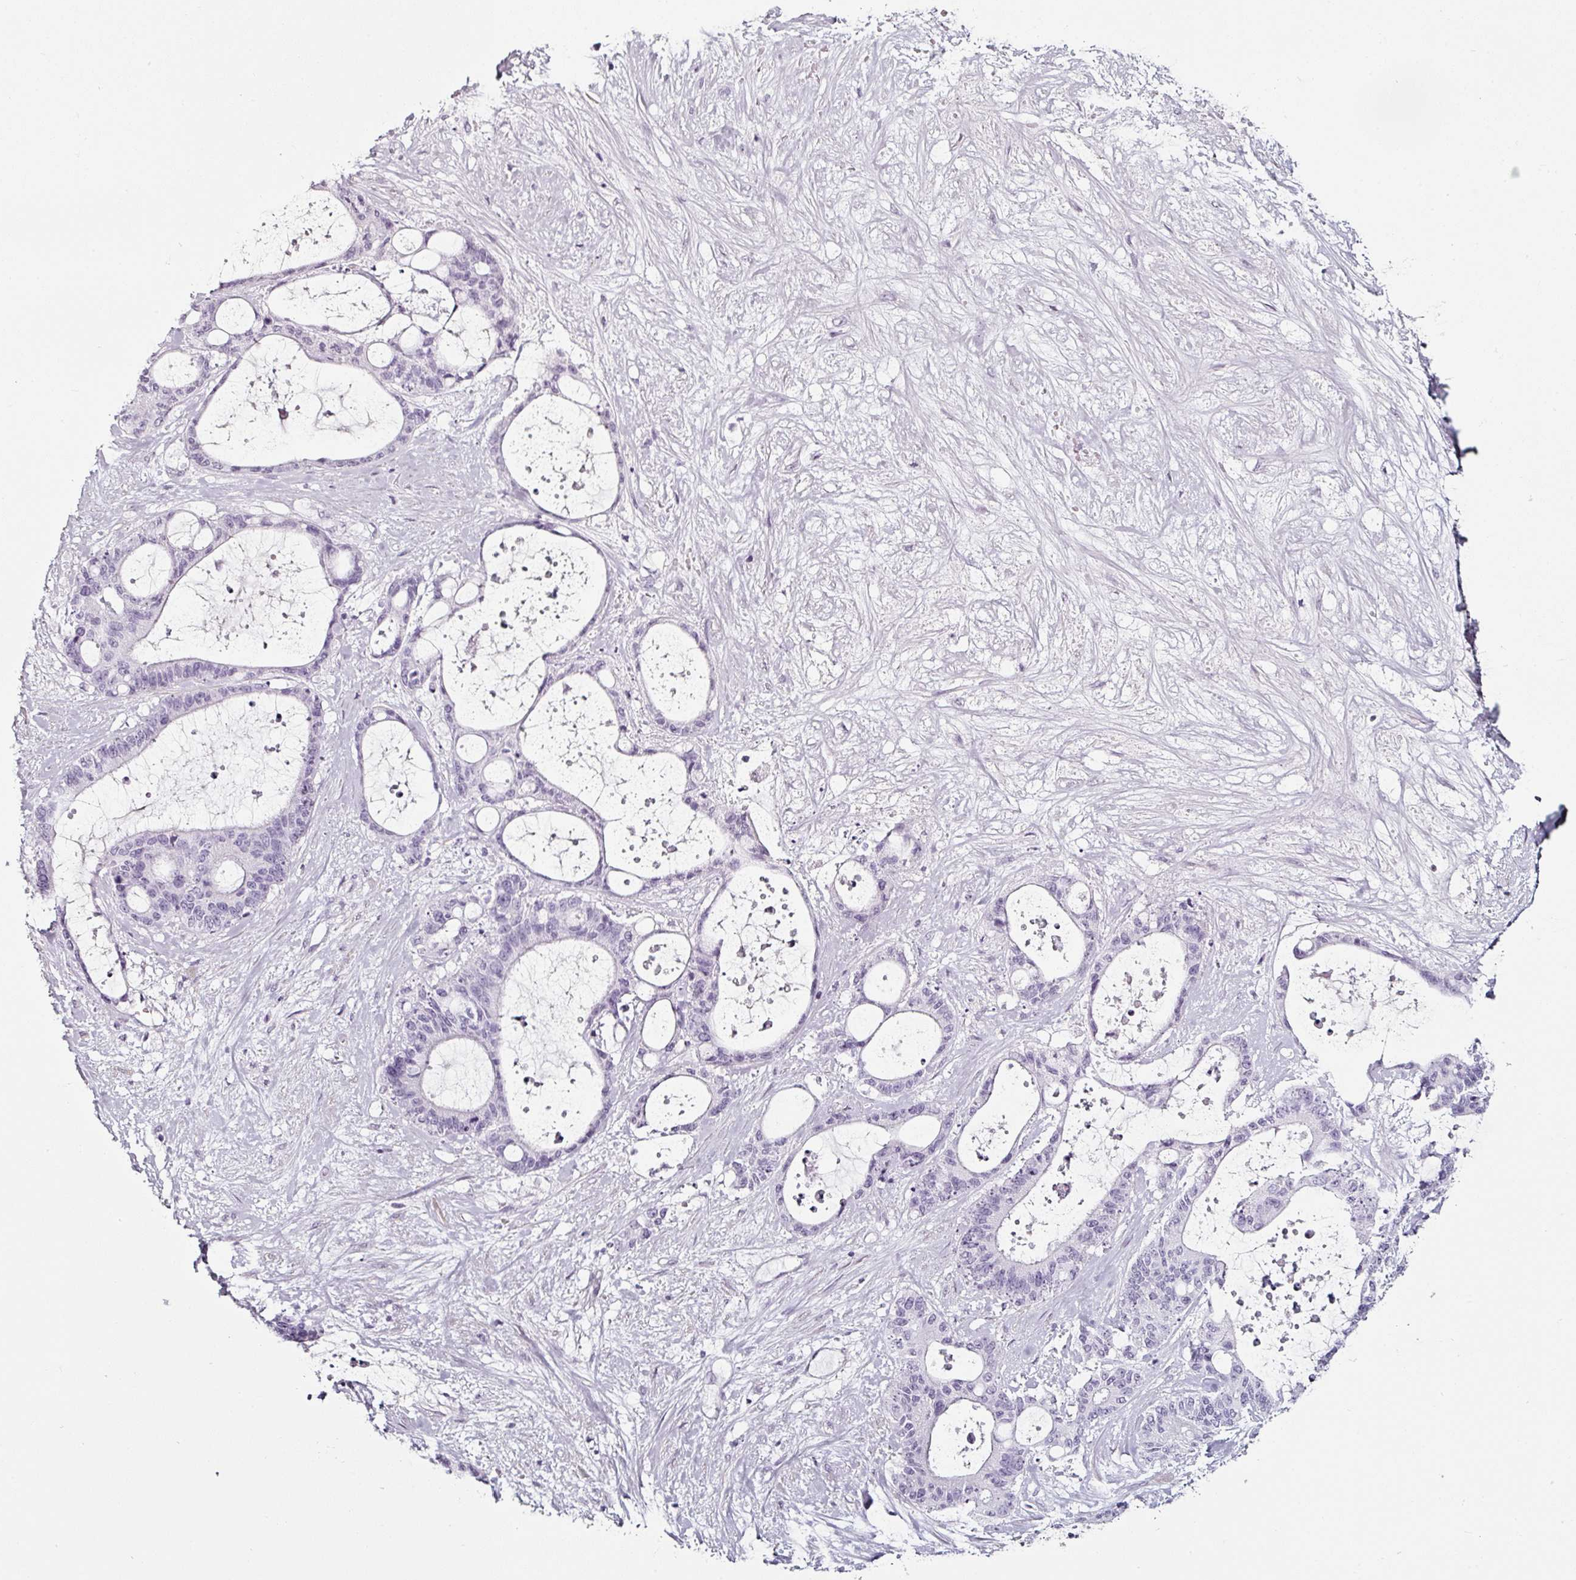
{"staining": {"intensity": "negative", "quantity": "none", "location": "none"}, "tissue": "liver cancer", "cell_type": "Tumor cells", "image_type": "cancer", "snomed": [{"axis": "morphology", "description": "Normal tissue, NOS"}, {"axis": "morphology", "description": "Cholangiocarcinoma"}, {"axis": "topography", "description": "Liver"}, {"axis": "topography", "description": "Peripheral nerve tissue"}], "caption": "Cholangiocarcinoma (liver) was stained to show a protein in brown. There is no significant staining in tumor cells.", "gene": "CAP2", "patient": {"sex": "female", "age": 73}}